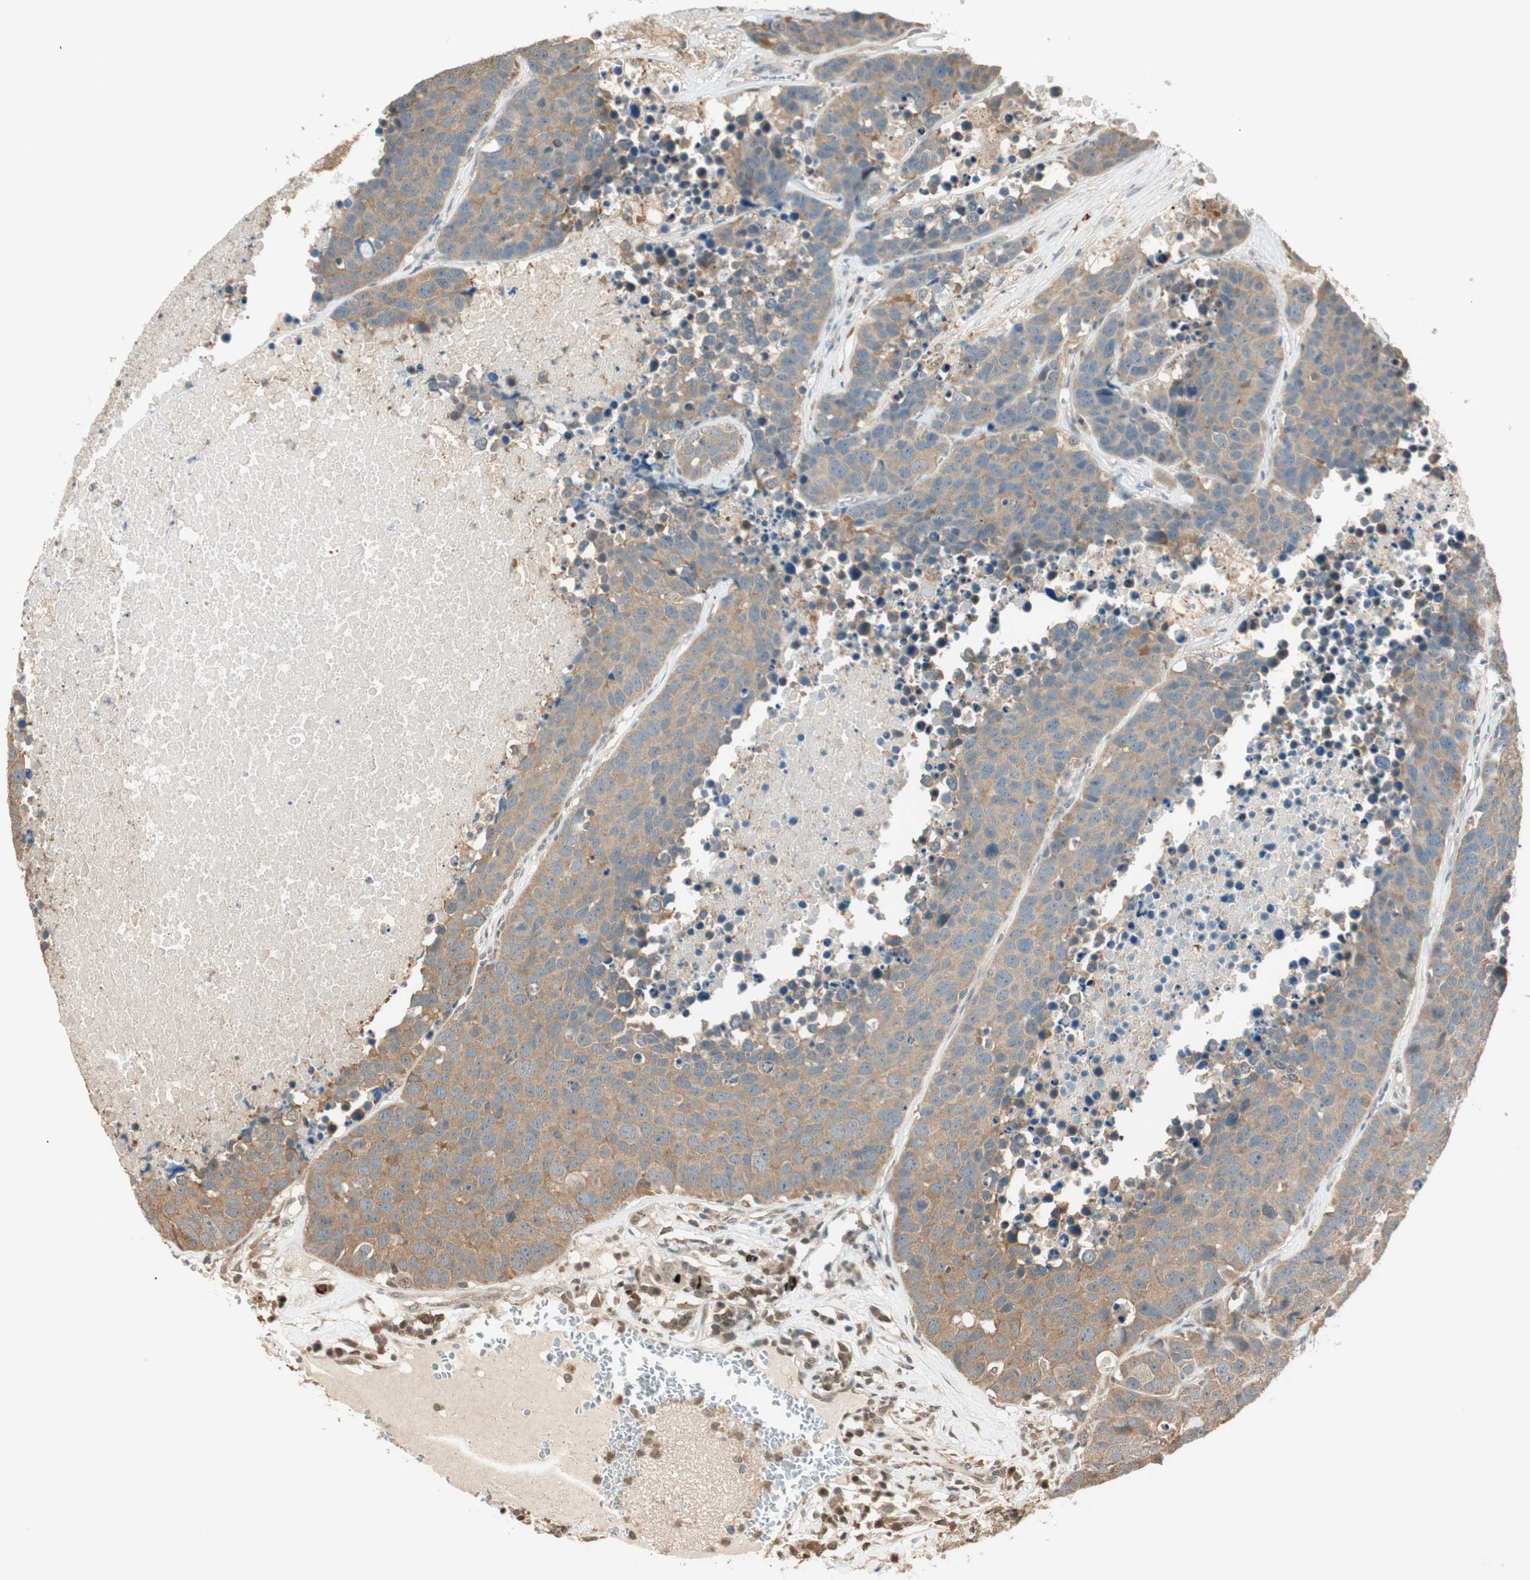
{"staining": {"intensity": "moderate", "quantity": ">75%", "location": "cytoplasmic/membranous"}, "tissue": "carcinoid", "cell_type": "Tumor cells", "image_type": "cancer", "snomed": [{"axis": "morphology", "description": "Carcinoid, malignant, NOS"}, {"axis": "topography", "description": "Lung"}], "caption": "Carcinoid stained for a protein (brown) reveals moderate cytoplasmic/membranous positive positivity in about >75% of tumor cells.", "gene": "ZNF443", "patient": {"sex": "male", "age": 60}}